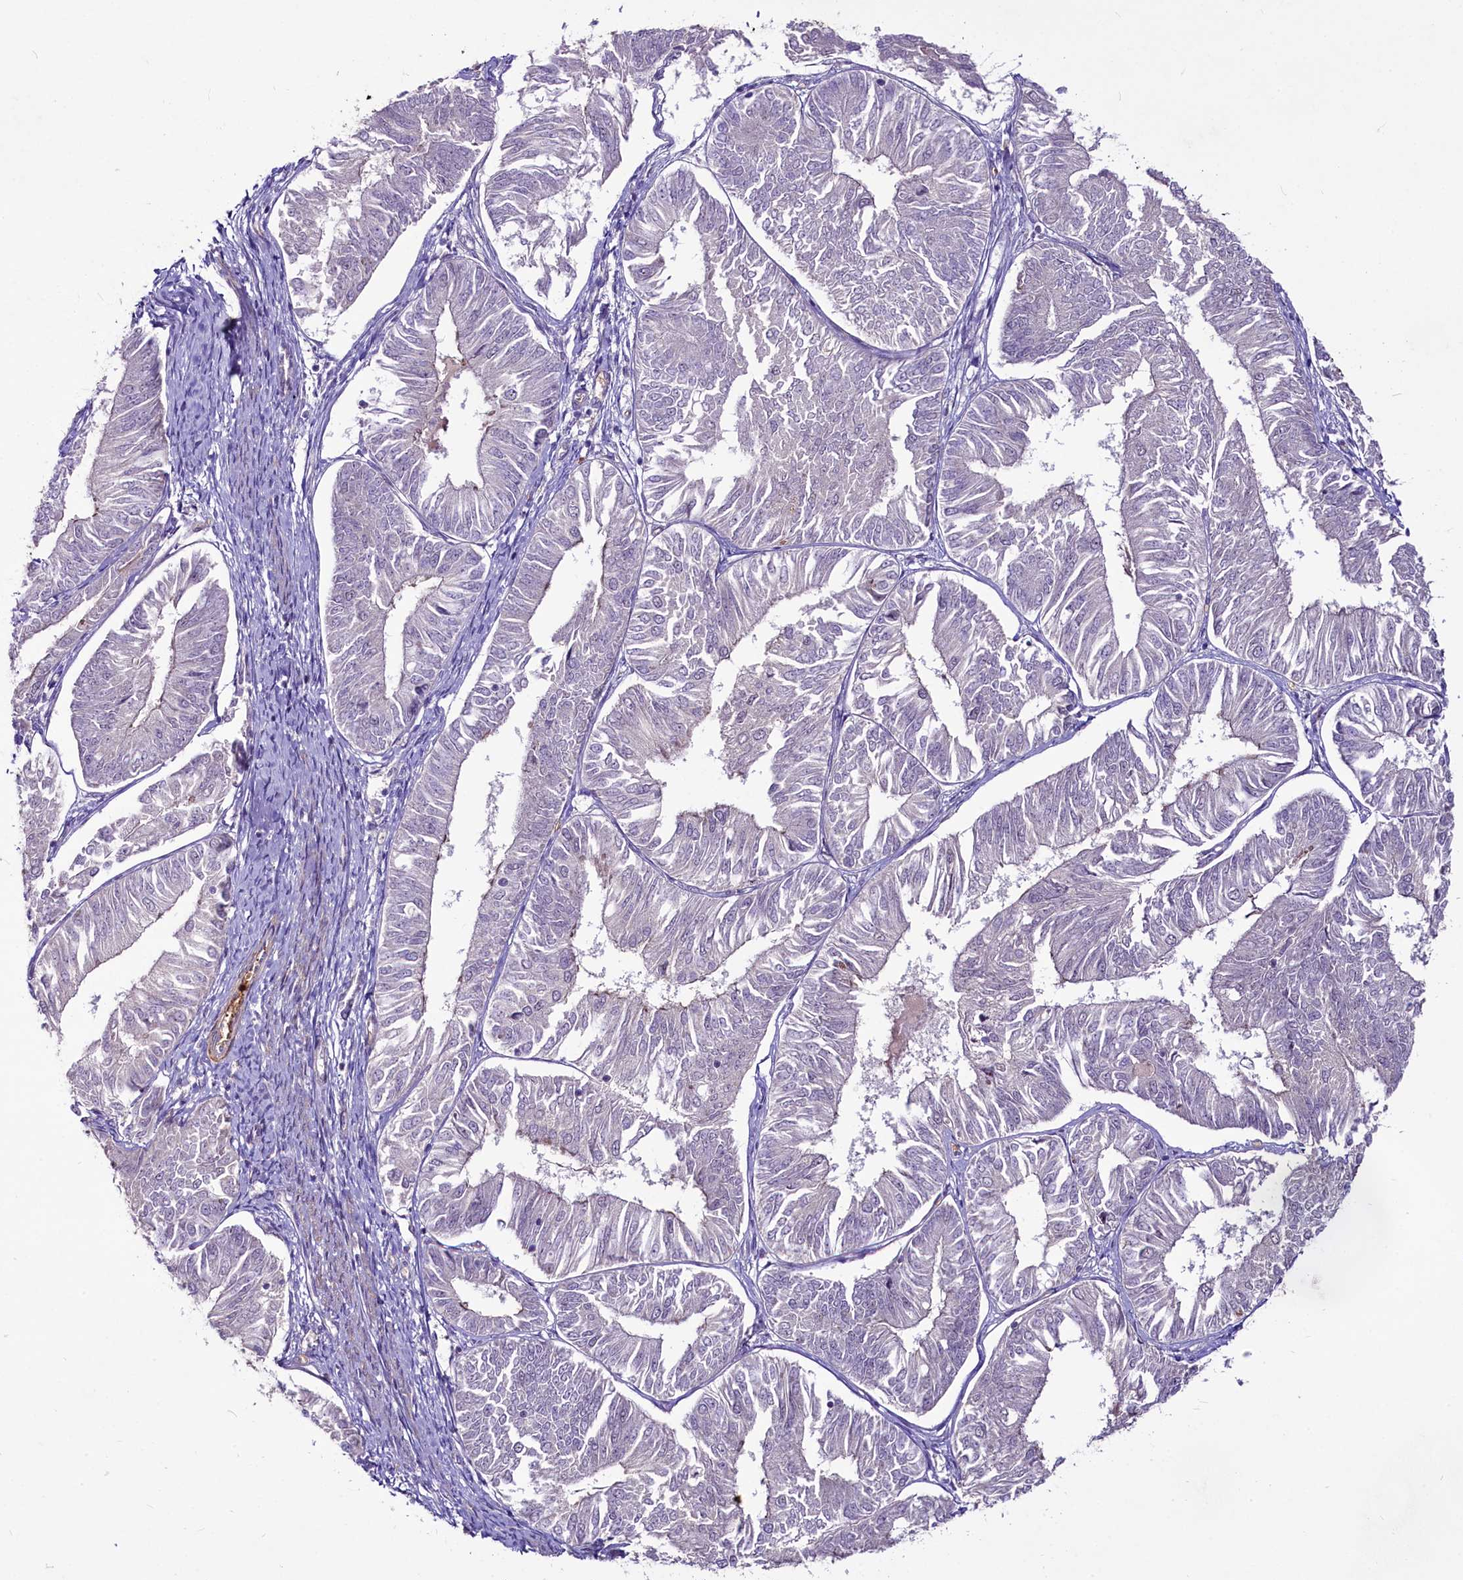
{"staining": {"intensity": "negative", "quantity": "none", "location": "none"}, "tissue": "endometrial cancer", "cell_type": "Tumor cells", "image_type": "cancer", "snomed": [{"axis": "morphology", "description": "Adenocarcinoma, NOS"}, {"axis": "topography", "description": "Endometrium"}], "caption": "A high-resolution image shows immunohistochemistry staining of endometrial adenocarcinoma, which displays no significant expression in tumor cells. The staining was performed using DAB (3,3'-diaminobenzidine) to visualize the protein expression in brown, while the nuclei were stained in blue with hematoxylin (Magnification: 20x).", "gene": "SUSD3", "patient": {"sex": "female", "age": 58}}